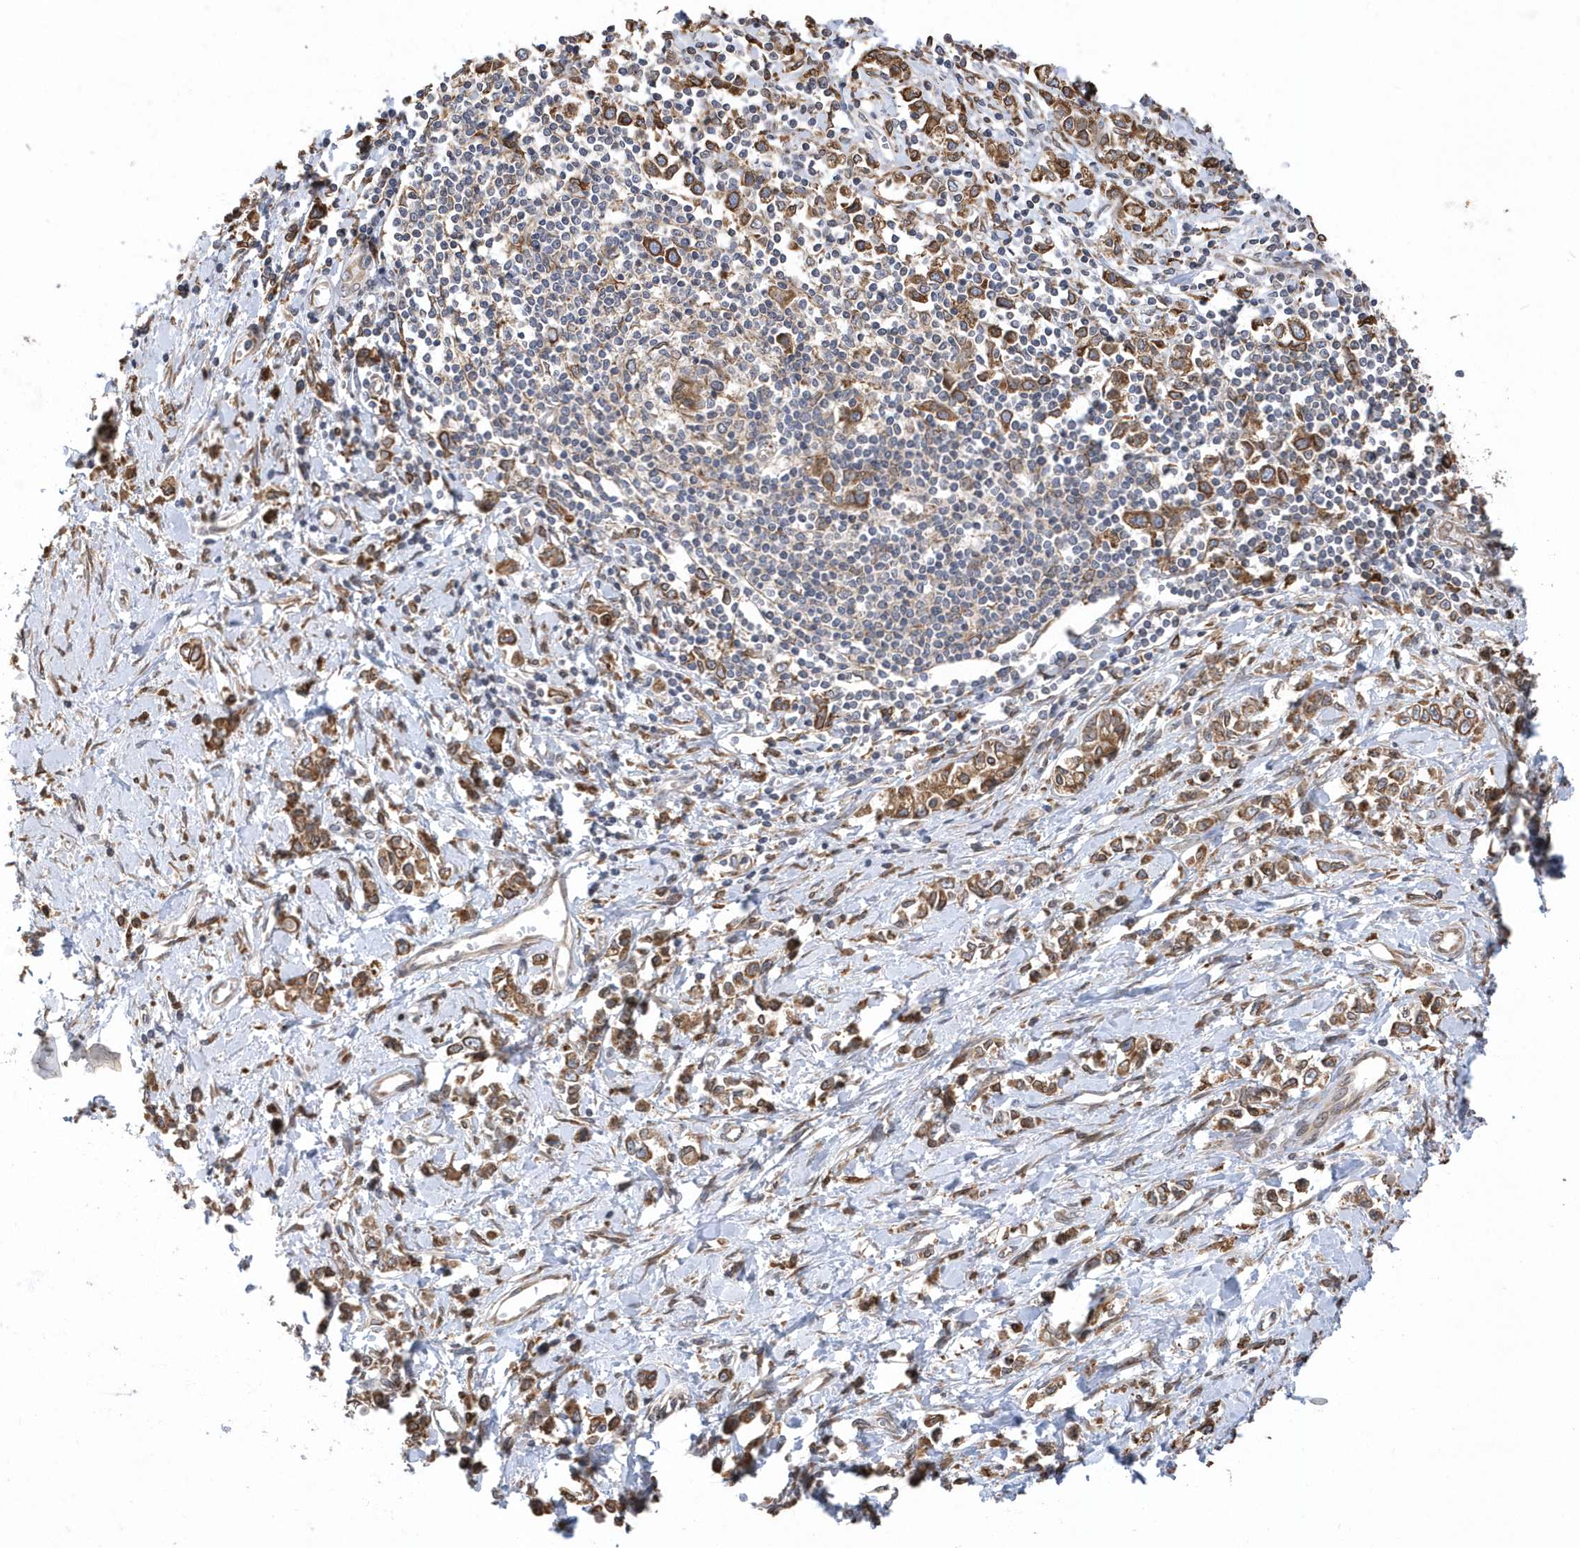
{"staining": {"intensity": "moderate", "quantity": ">75%", "location": "cytoplasmic/membranous"}, "tissue": "stomach cancer", "cell_type": "Tumor cells", "image_type": "cancer", "snomed": [{"axis": "morphology", "description": "Adenocarcinoma, NOS"}, {"axis": "topography", "description": "Stomach"}], "caption": "An image of human adenocarcinoma (stomach) stained for a protein displays moderate cytoplasmic/membranous brown staining in tumor cells.", "gene": "VAMP7", "patient": {"sex": "female", "age": 76}}